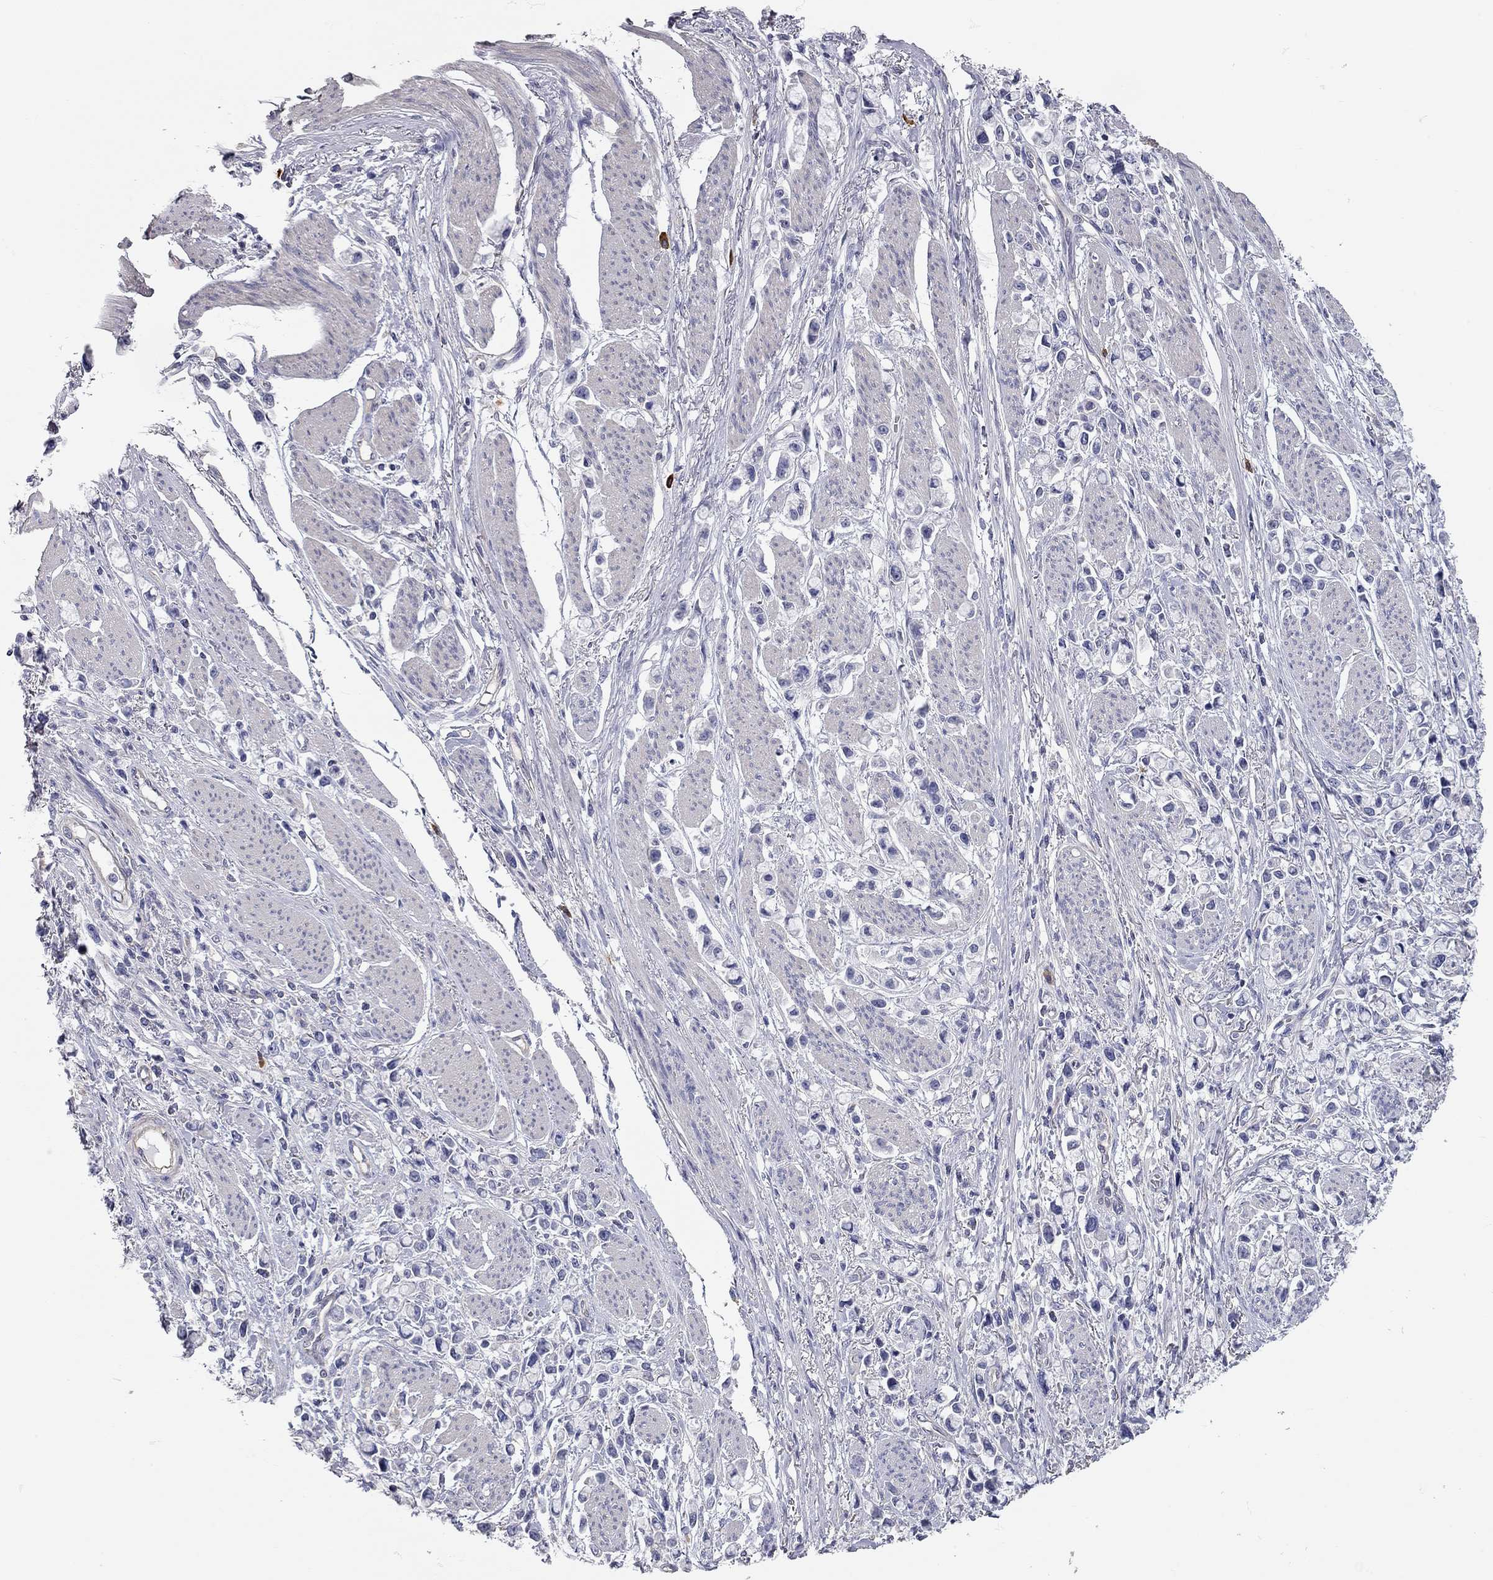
{"staining": {"intensity": "negative", "quantity": "none", "location": "none"}, "tissue": "stomach cancer", "cell_type": "Tumor cells", "image_type": "cancer", "snomed": [{"axis": "morphology", "description": "Adenocarcinoma, NOS"}, {"axis": "topography", "description": "Stomach"}], "caption": "This is an immunohistochemistry (IHC) photomicrograph of human adenocarcinoma (stomach). There is no expression in tumor cells.", "gene": "C10orf90", "patient": {"sex": "female", "age": 81}}